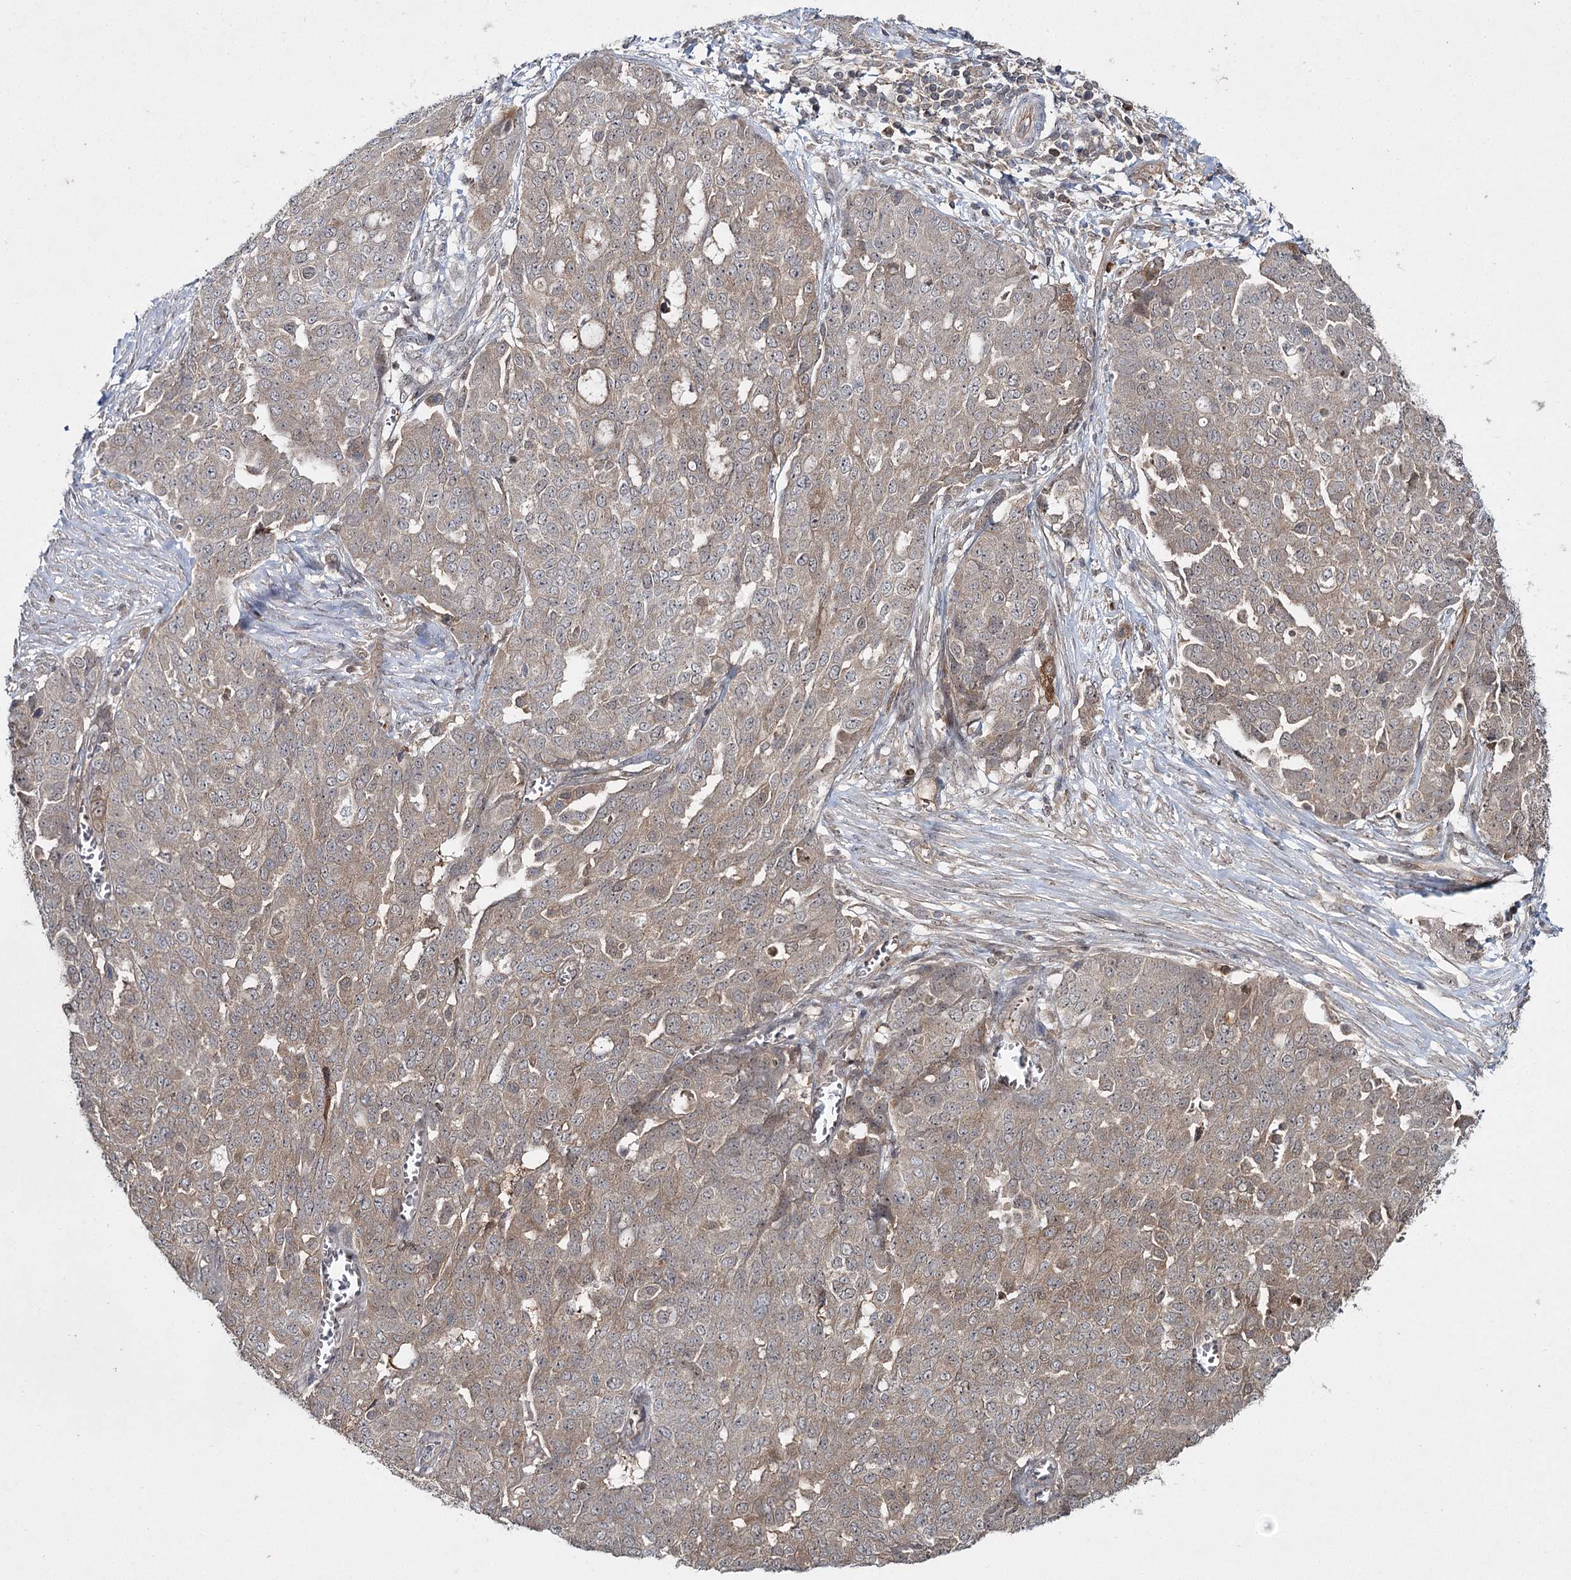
{"staining": {"intensity": "weak", "quantity": ">75%", "location": "cytoplasmic/membranous"}, "tissue": "ovarian cancer", "cell_type": "Tumor cells", "image_type": "cancer", "snomed": [{"axis": "morphology", "description": "Cystadenocarcinoma, serous, NOS"}, {"axis": "topography", "description": "Soft tissue"}, {"axis": "topography", "description": "Ovary"}], "caption": "Immunohistochemistry (IHC) (DAB (3,3'-diaminobenzidine)) staining of human ovarian cancer (serous cystadenocarcinoma) displays weak cytoplasmic/membranous protein expression in approximately >75% of tumor cells. (brown staining indicates protein expression, while blue staining denotes nuclei).", "gene": "WDR44", "patient": {"sex": "female", "age": 57}}